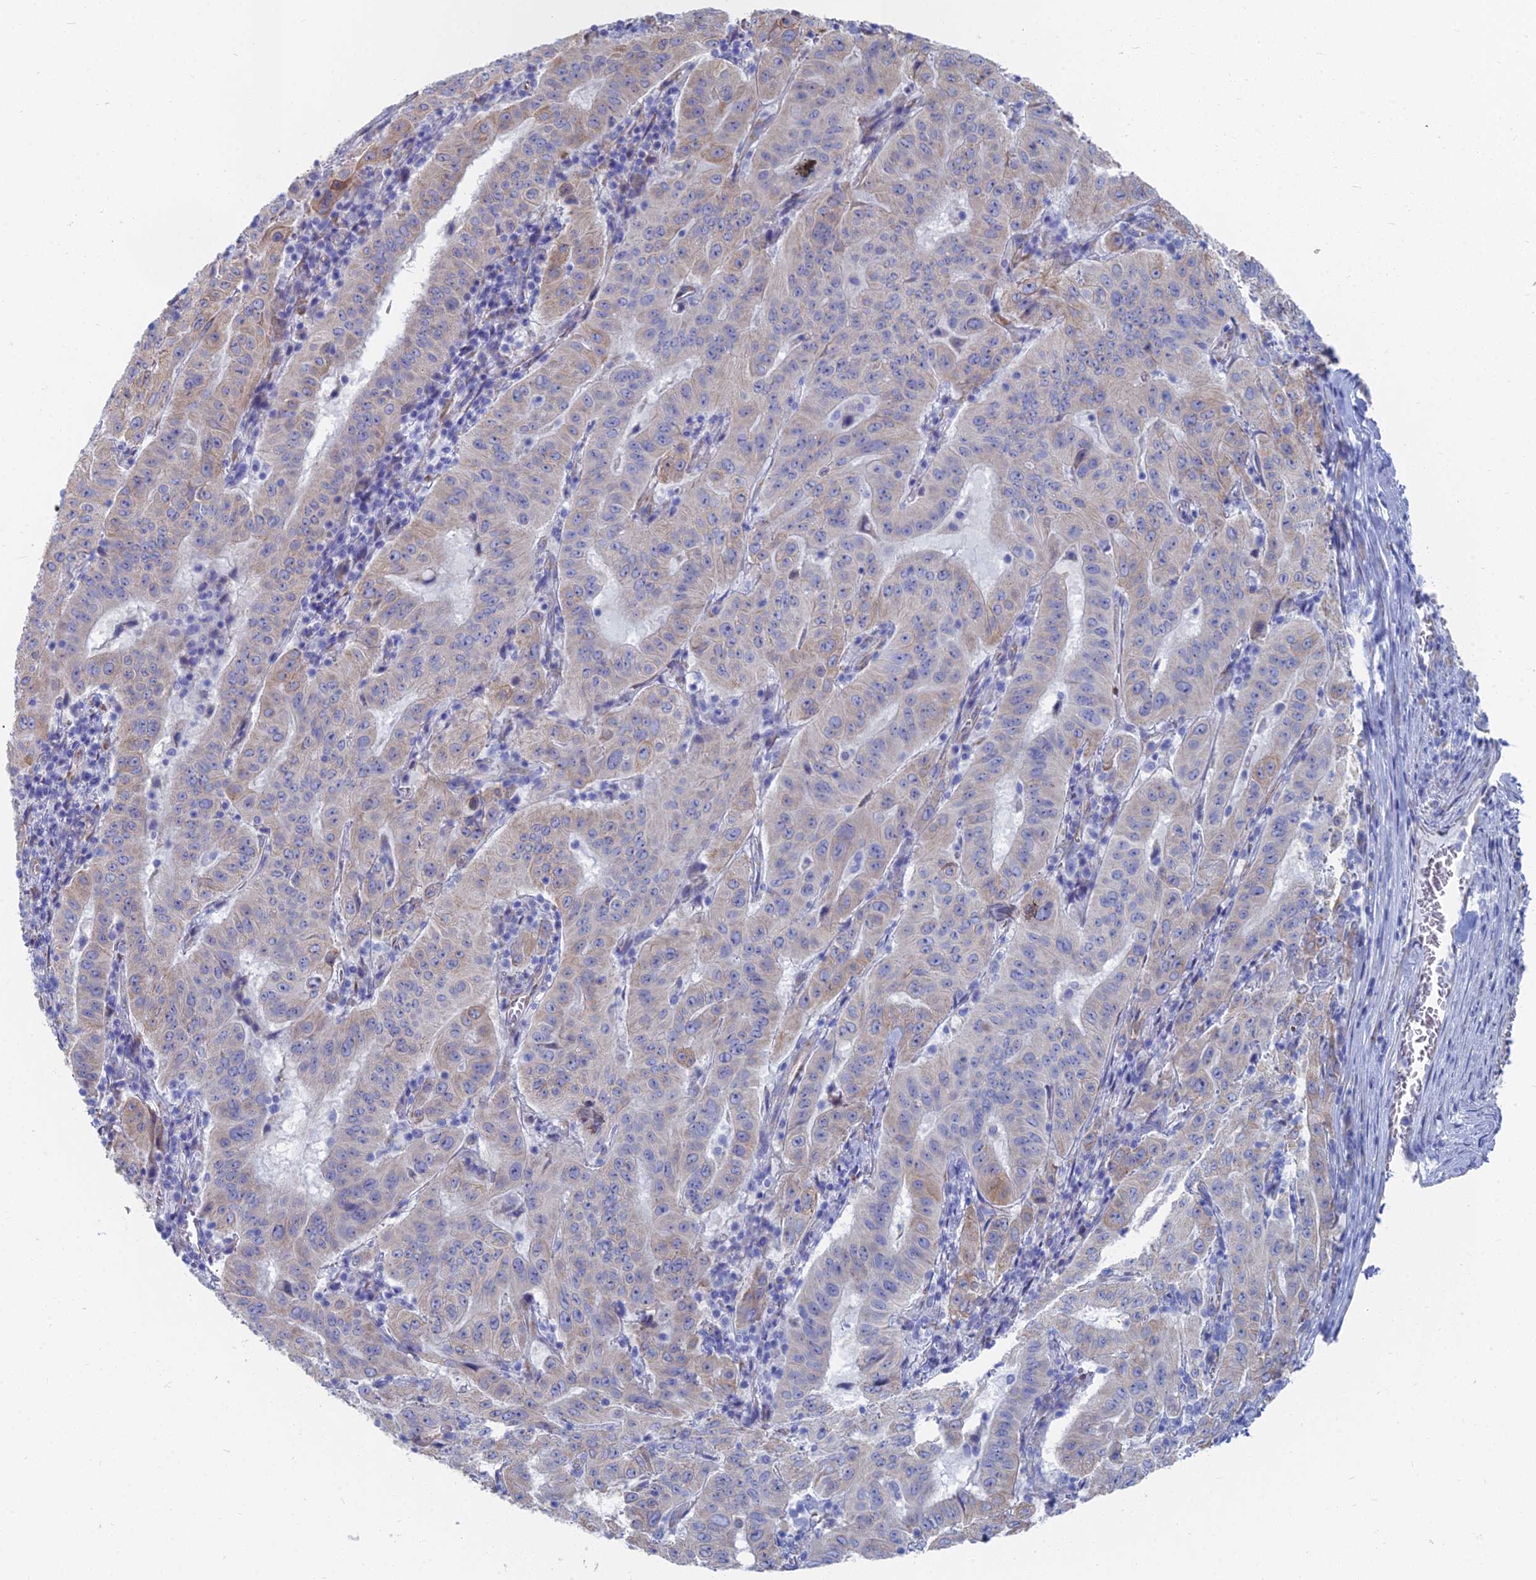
{"staining": {"intensity": "weak", "quantity": "25%-75%", "location": "cytoplasmic/membranous"}, "tissue": "pancreatic cancer", "cell_type": "Tumor cells", "image_type": "cancer", "snomed": [{"axis": "morphology", "description": "Adenocarcinoma, NOS"}, {"axis": "topography", "description": "Pancreas"}], "caption": "IHC (DAB) staining of human adenocarcinoma (pancreatic) shows weak cytoplasmic/membranous protein expression in approximately 25%-75% of tumor cells. (DAB IHC, brown staining for protein, blue staining for nuclei).", "gene": "TNNT3", "patient": {"sex": "male", "age": 63}}